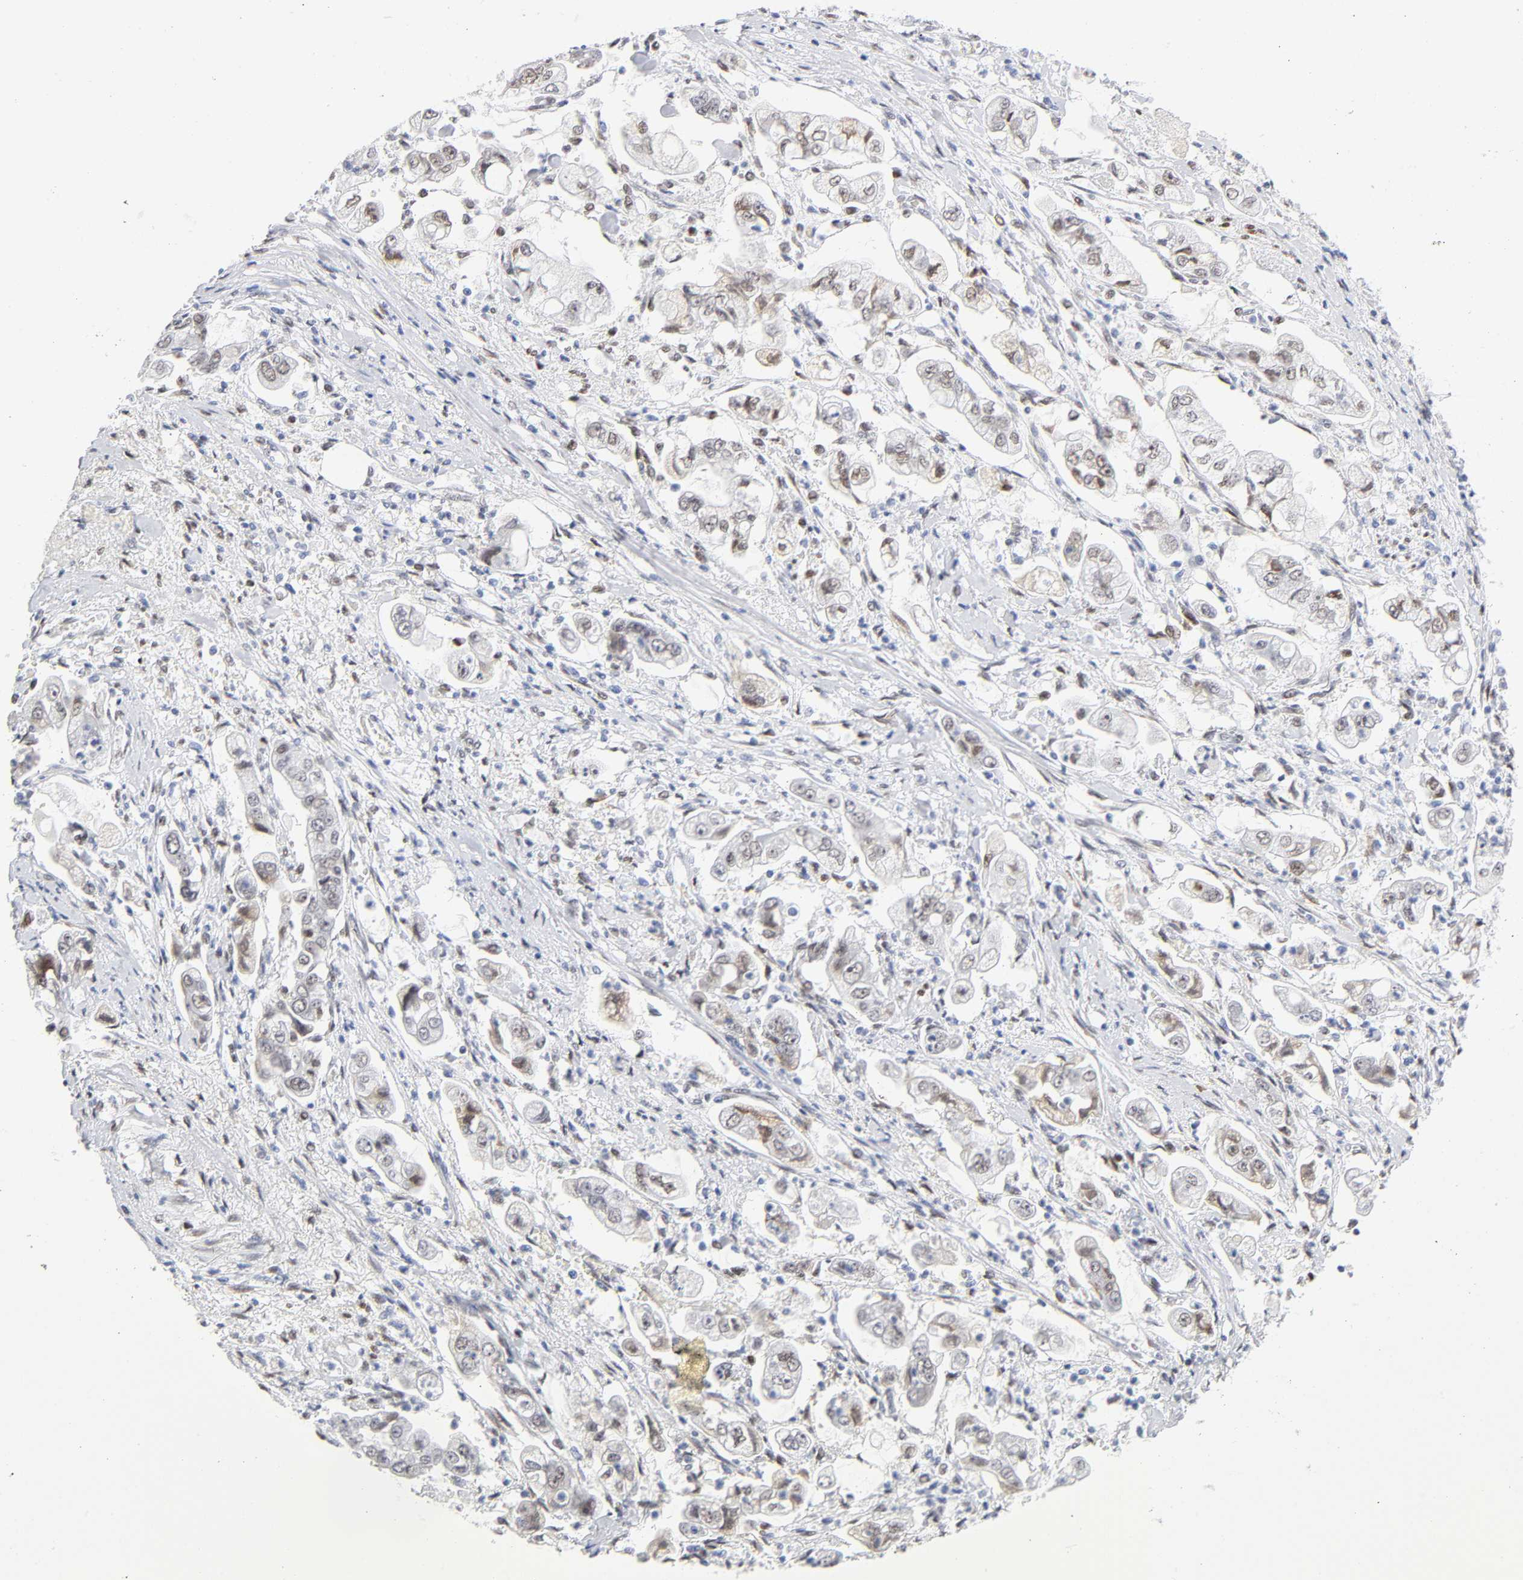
{"staining": {"intensity": "weak", "quantity": ">75%", "location": "nuclear"}, "tissue": "stomach cancer", "cell_type": "Tumor cells", "image_type": "cancer", "snomed": [{"axis": "morphology", "description": "Adenocarcinoma, NOS"}, {"axis": "topography", "description": "Stomach"}], "caption": "High-magnification brightfield microscopy of stomach cancer stained with DAB (3,3'-diaminobenzidine) (brown) and counterstained with hematoxylin (blue). tumor cells exhibit weak nuclear staining is seen in about>75% of cells. (brown staining indicates protein expression, while blue staining denotes nuclei).", "gene": "NFIC", "patient": {"sex": "male", "age": 62}}